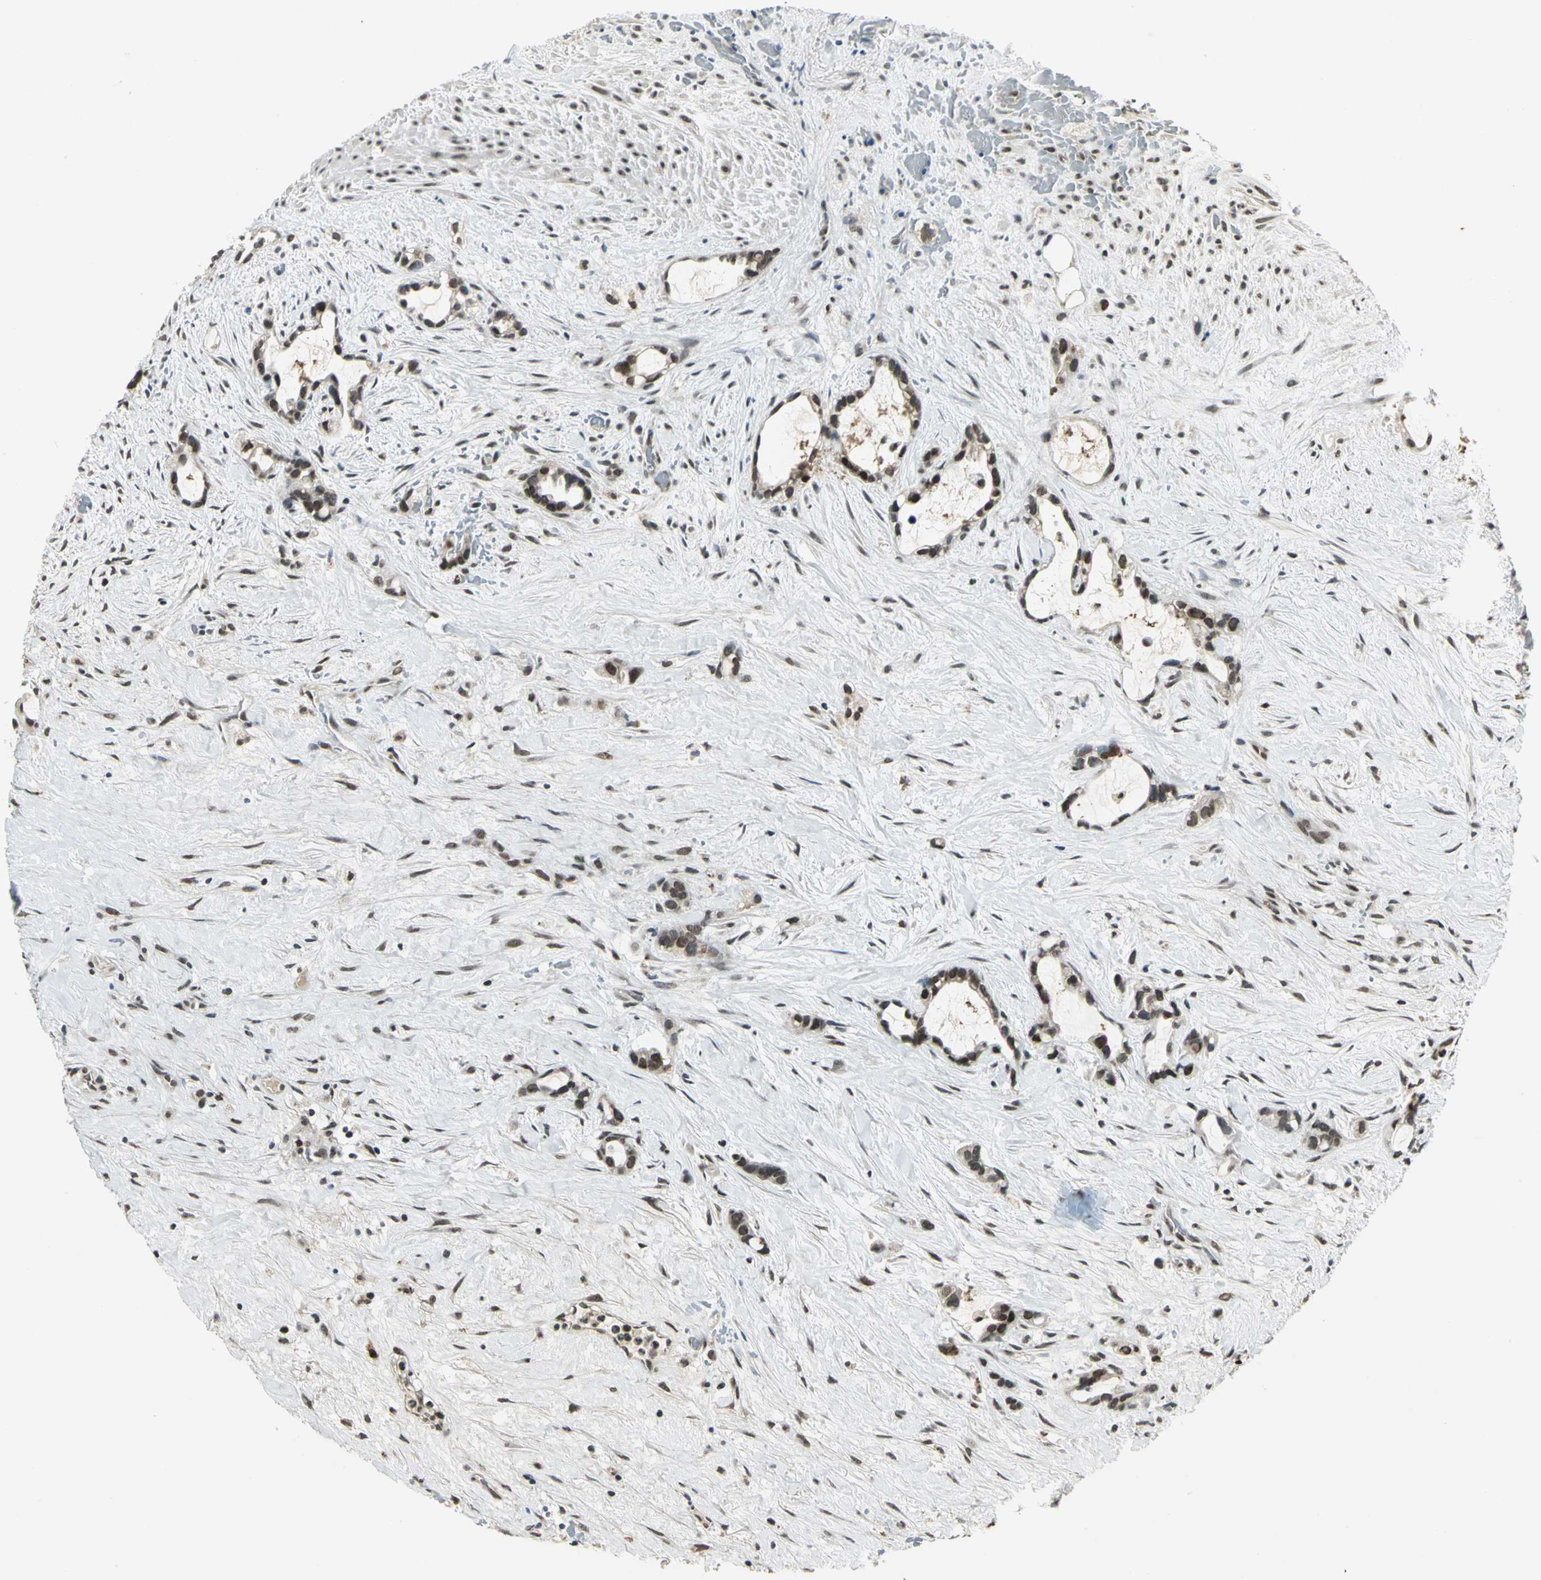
{"staining": {"intensity": "strong", "quantity": ">75%", "location": "nuclear"}, "tissue": "liver cancer", "cell_type": "Tumor cells", "image_type": "cancer", "snomed": [{"axis": "morphology", "description": "Cholangiocarcinoma"}, {"axis": "topography", "description": "Liver"}], "caption": "Protein expression by IHC reveals strong nuclear staining in approximately >75% of tumor cells in liver cancer.", "gene": "RAD17", "patient": {"sex": "female", "age": 65}}